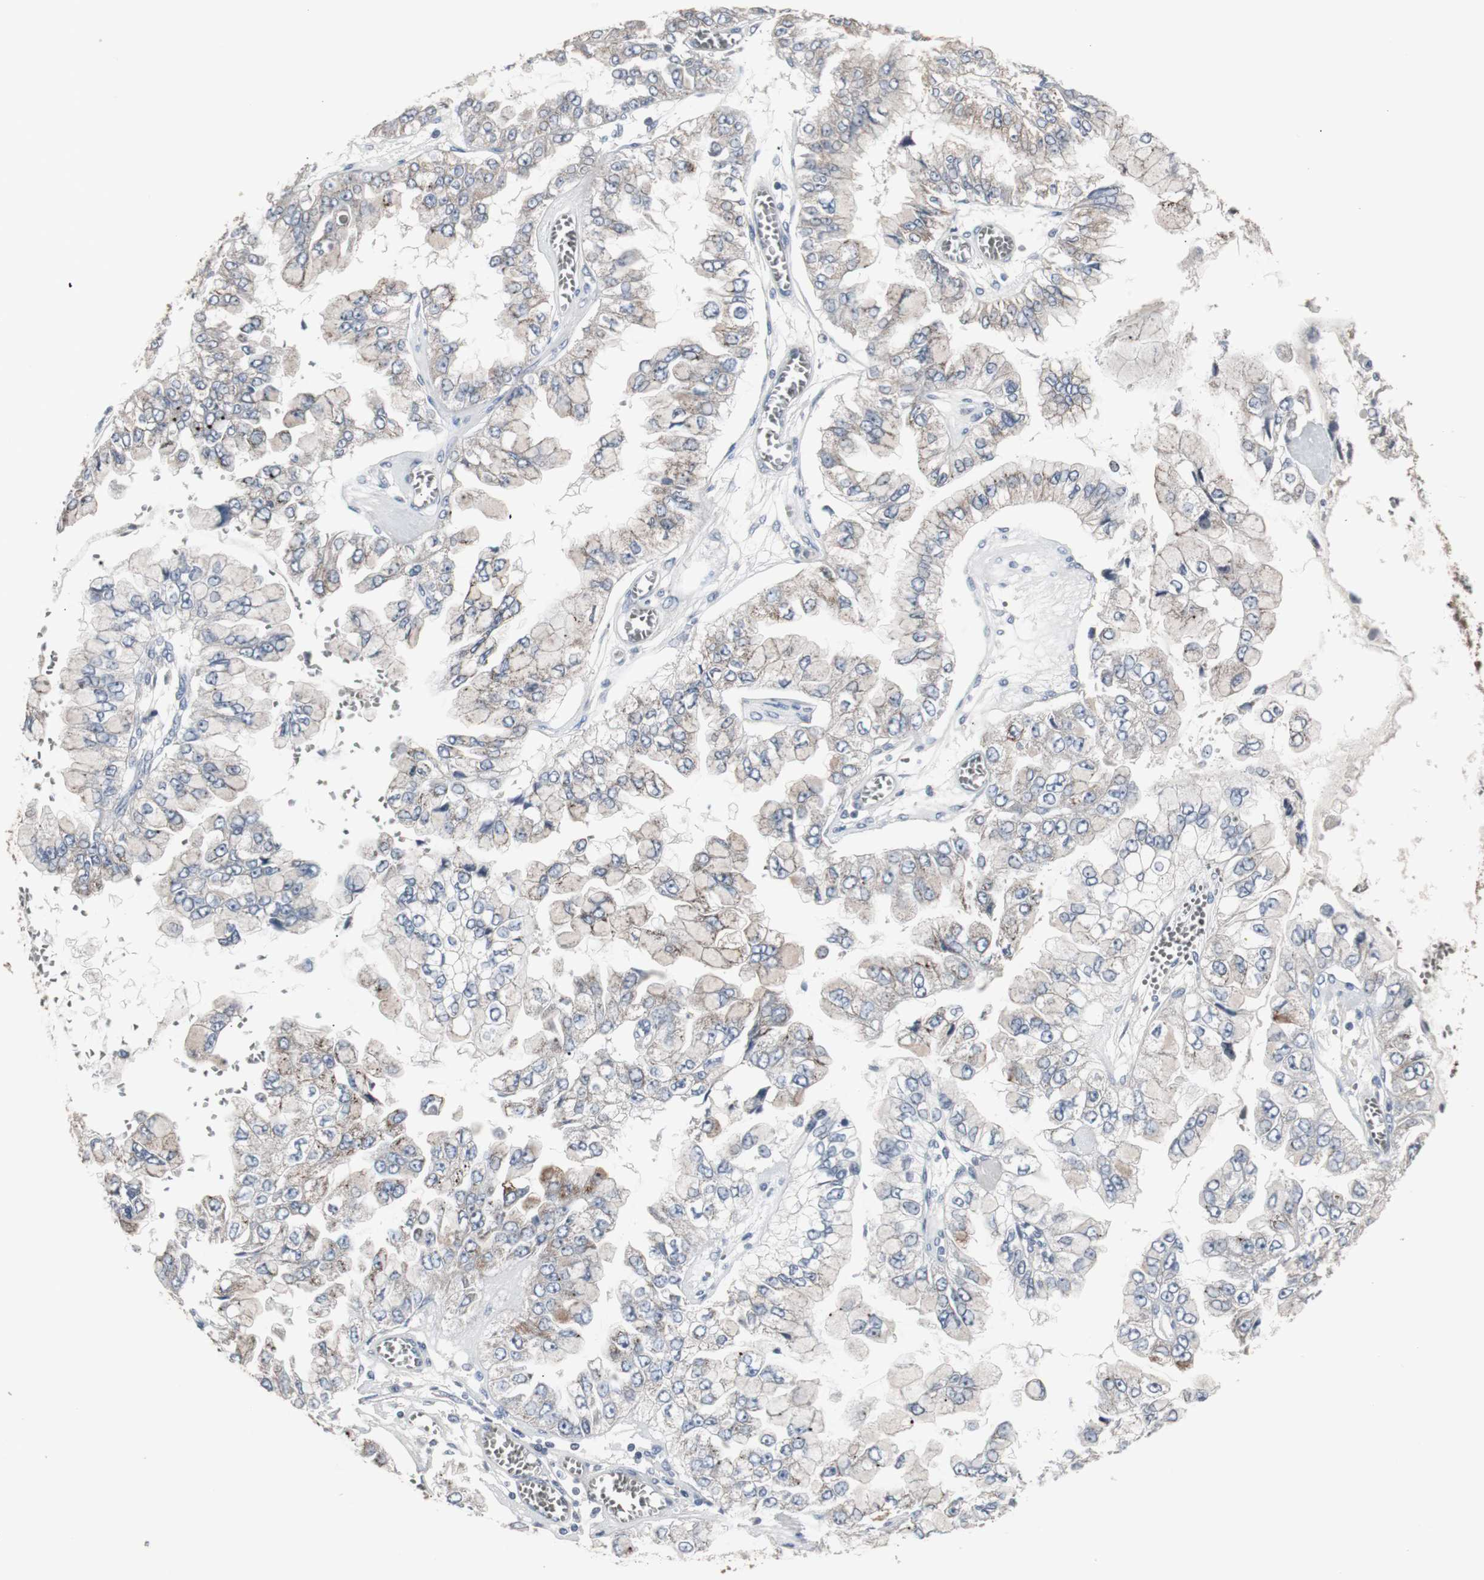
{"staining": {"intensity": "weak", "quantity": "25%-75%", "location": "cytoplasmic/membranous"}, "tissue": "liver cancer", "cell_type": "Tumor cells", "image_type": "cancer", "snomed": [{"axis": "morphology", "description": "Cholangiocarcinoma"}, {"axis": "topography", "description": "Liver"}], "caption": "Protein staining of liver cholangiocarcinoma tissue exhibits weak cytoplasmic/membranous staining in about 25%-75% of tumor cells.", "gene": "ACAA1", "patient": {"sex": "female", "age": 79}}